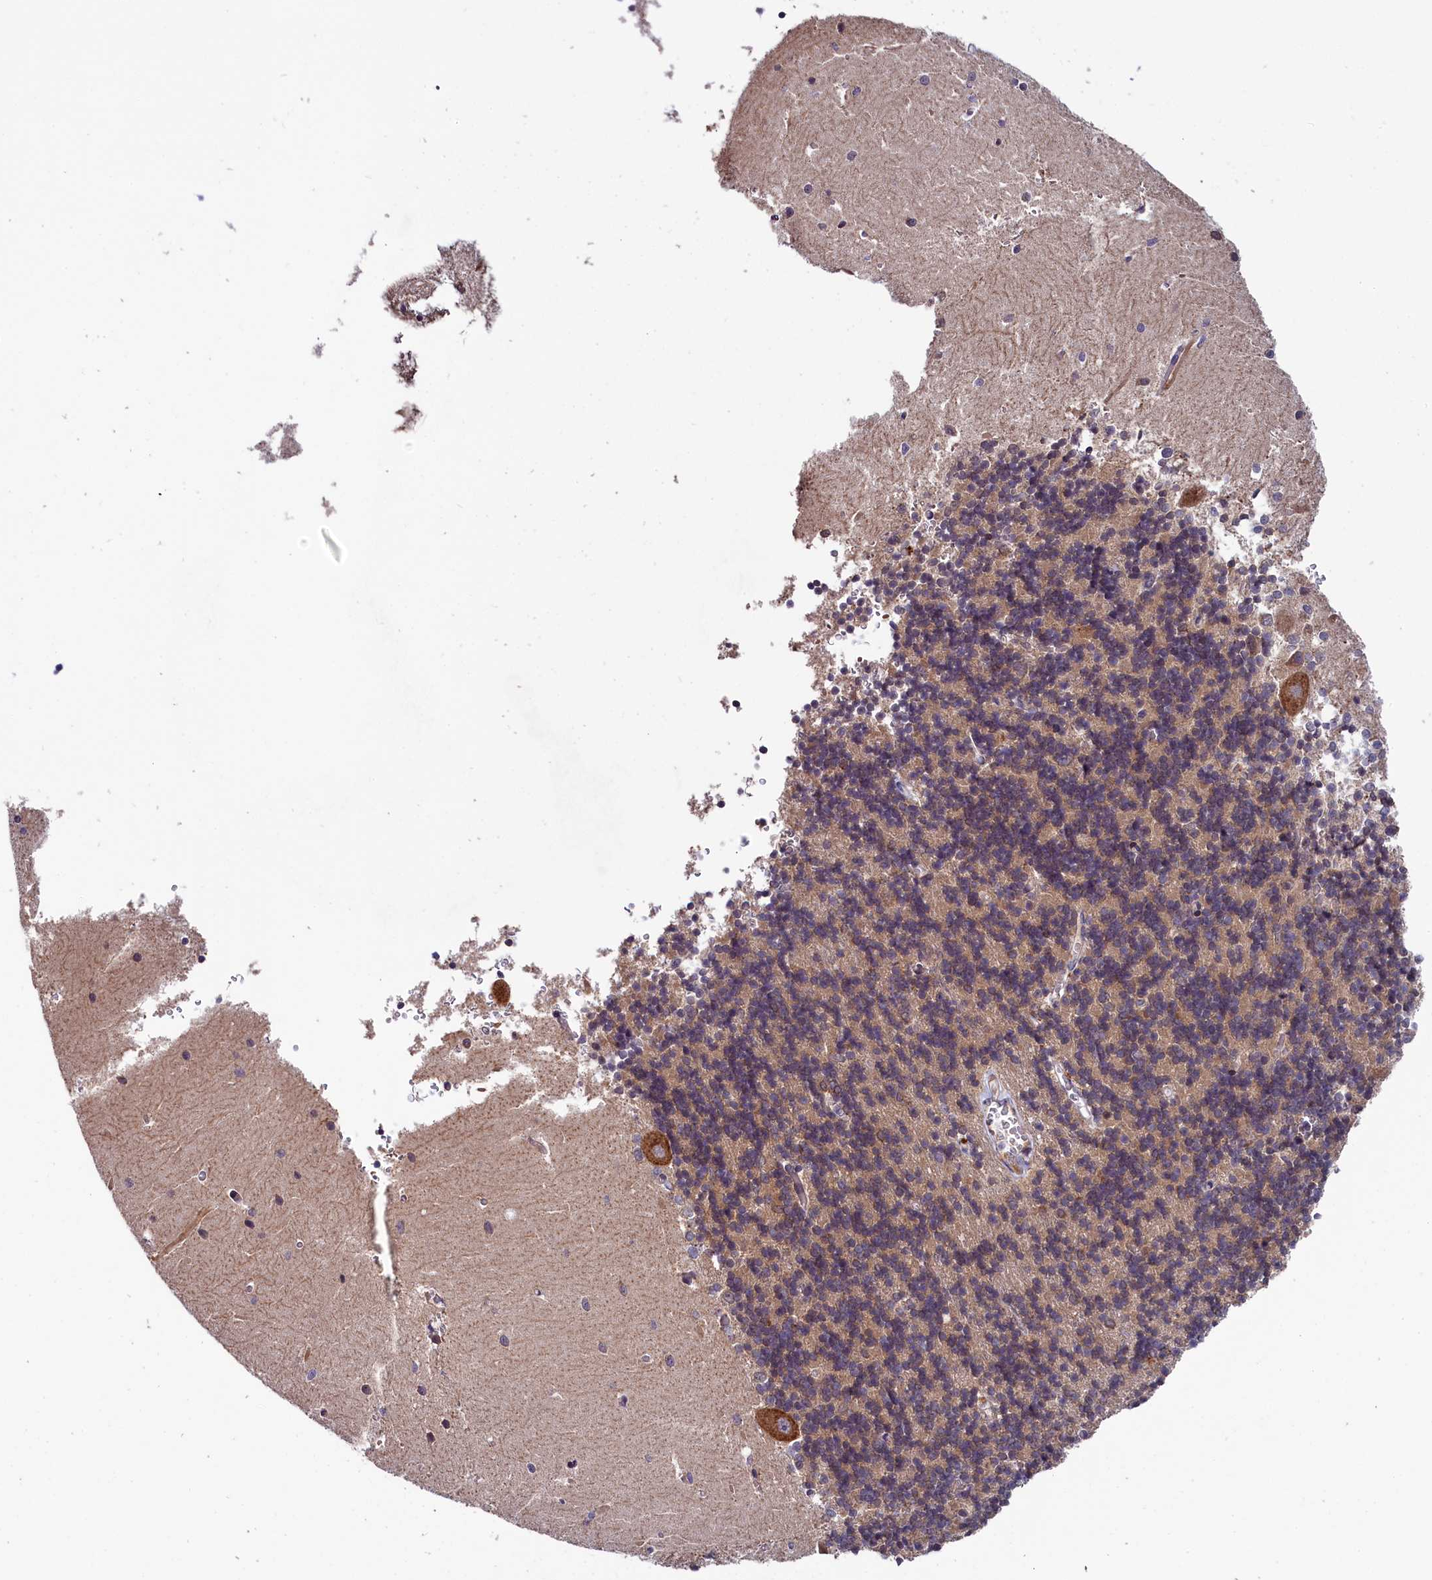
{"staining": {"intensity": "moderate", "quantity": "<25%", "location": "cytoplasmic/membranous"}, "tissue": "cerebellum", "cell_type": "Cells in granular layer", "image_type": "normal", "snomed": [{"axis": "morphology", "description": "Normal tissue, NOS"}, {"axis": "topography", "description": "Cerebellum"}], "caption": "Benign cerebellum exhibits moderate cytoplasmic/membranous staining in about <25% of cells in granular layer, visualized by immunohistochemistry.", "gene": "SLC39A6", "patient": {"sex": "male", "age": 37}}